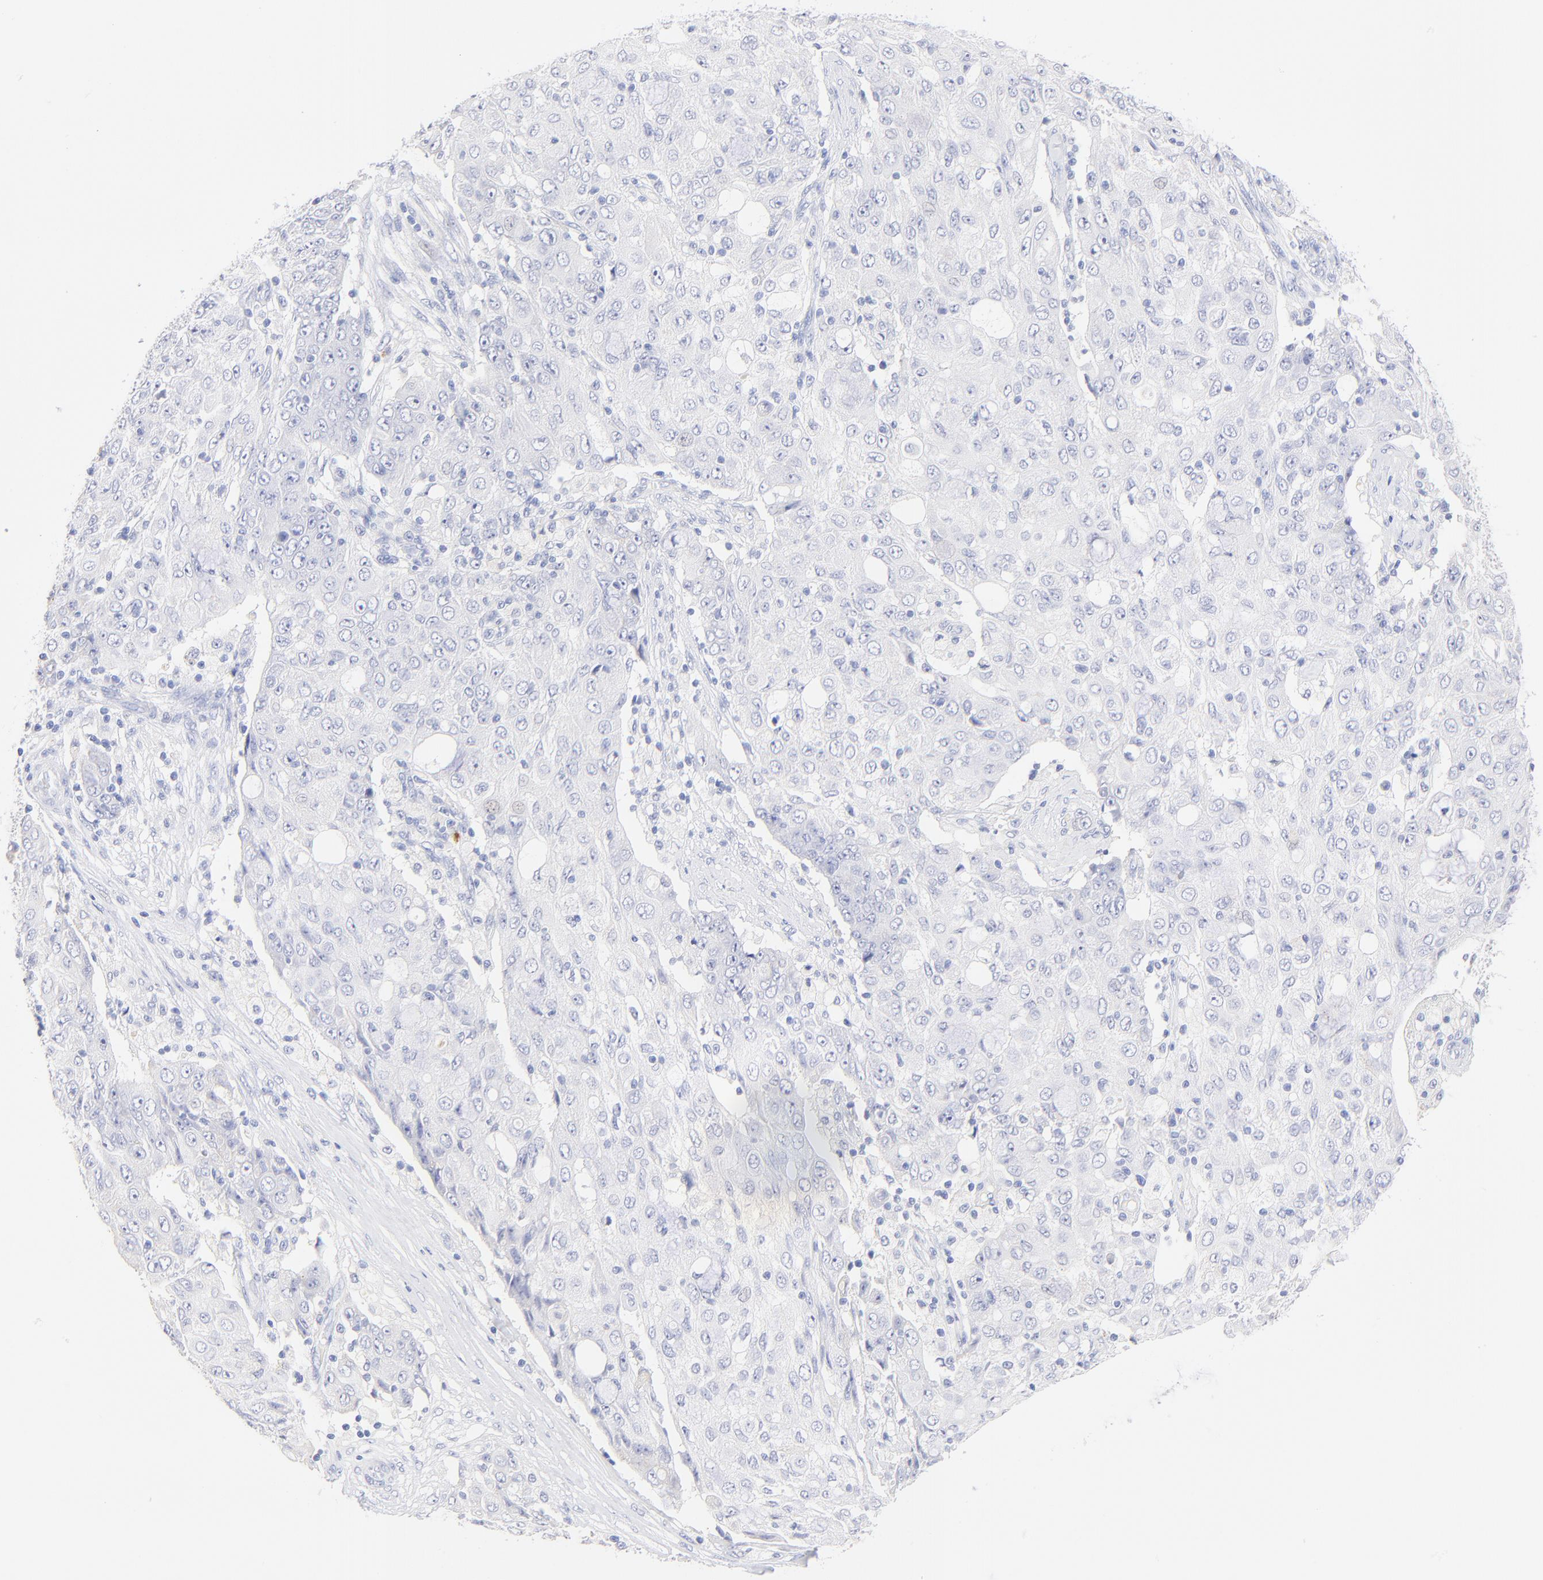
{"staining": {"intensity": "negative", "quantity": "none", "location": "none"}, "tissue": "ovarian cancer", "cell_type": "Tumor cells", "image_type": "cancer", "snomed": [{"axis": "morphology", "description": "Carcinoma, endometroid"}, {"axis": "topography", "description": "Ovary"}], "caption": "A micrograph of ovarian cancer (endometroid carcinoma) stained for a protein displays no brown staining in tumor cells. Brightfield microscopy of immunohistochemistry stained with DAB (brown) and hematoxylin (blue), captured at high magnification.", "gene": "SULT4A1", "patient": {"sex": "female", "age": 42}}